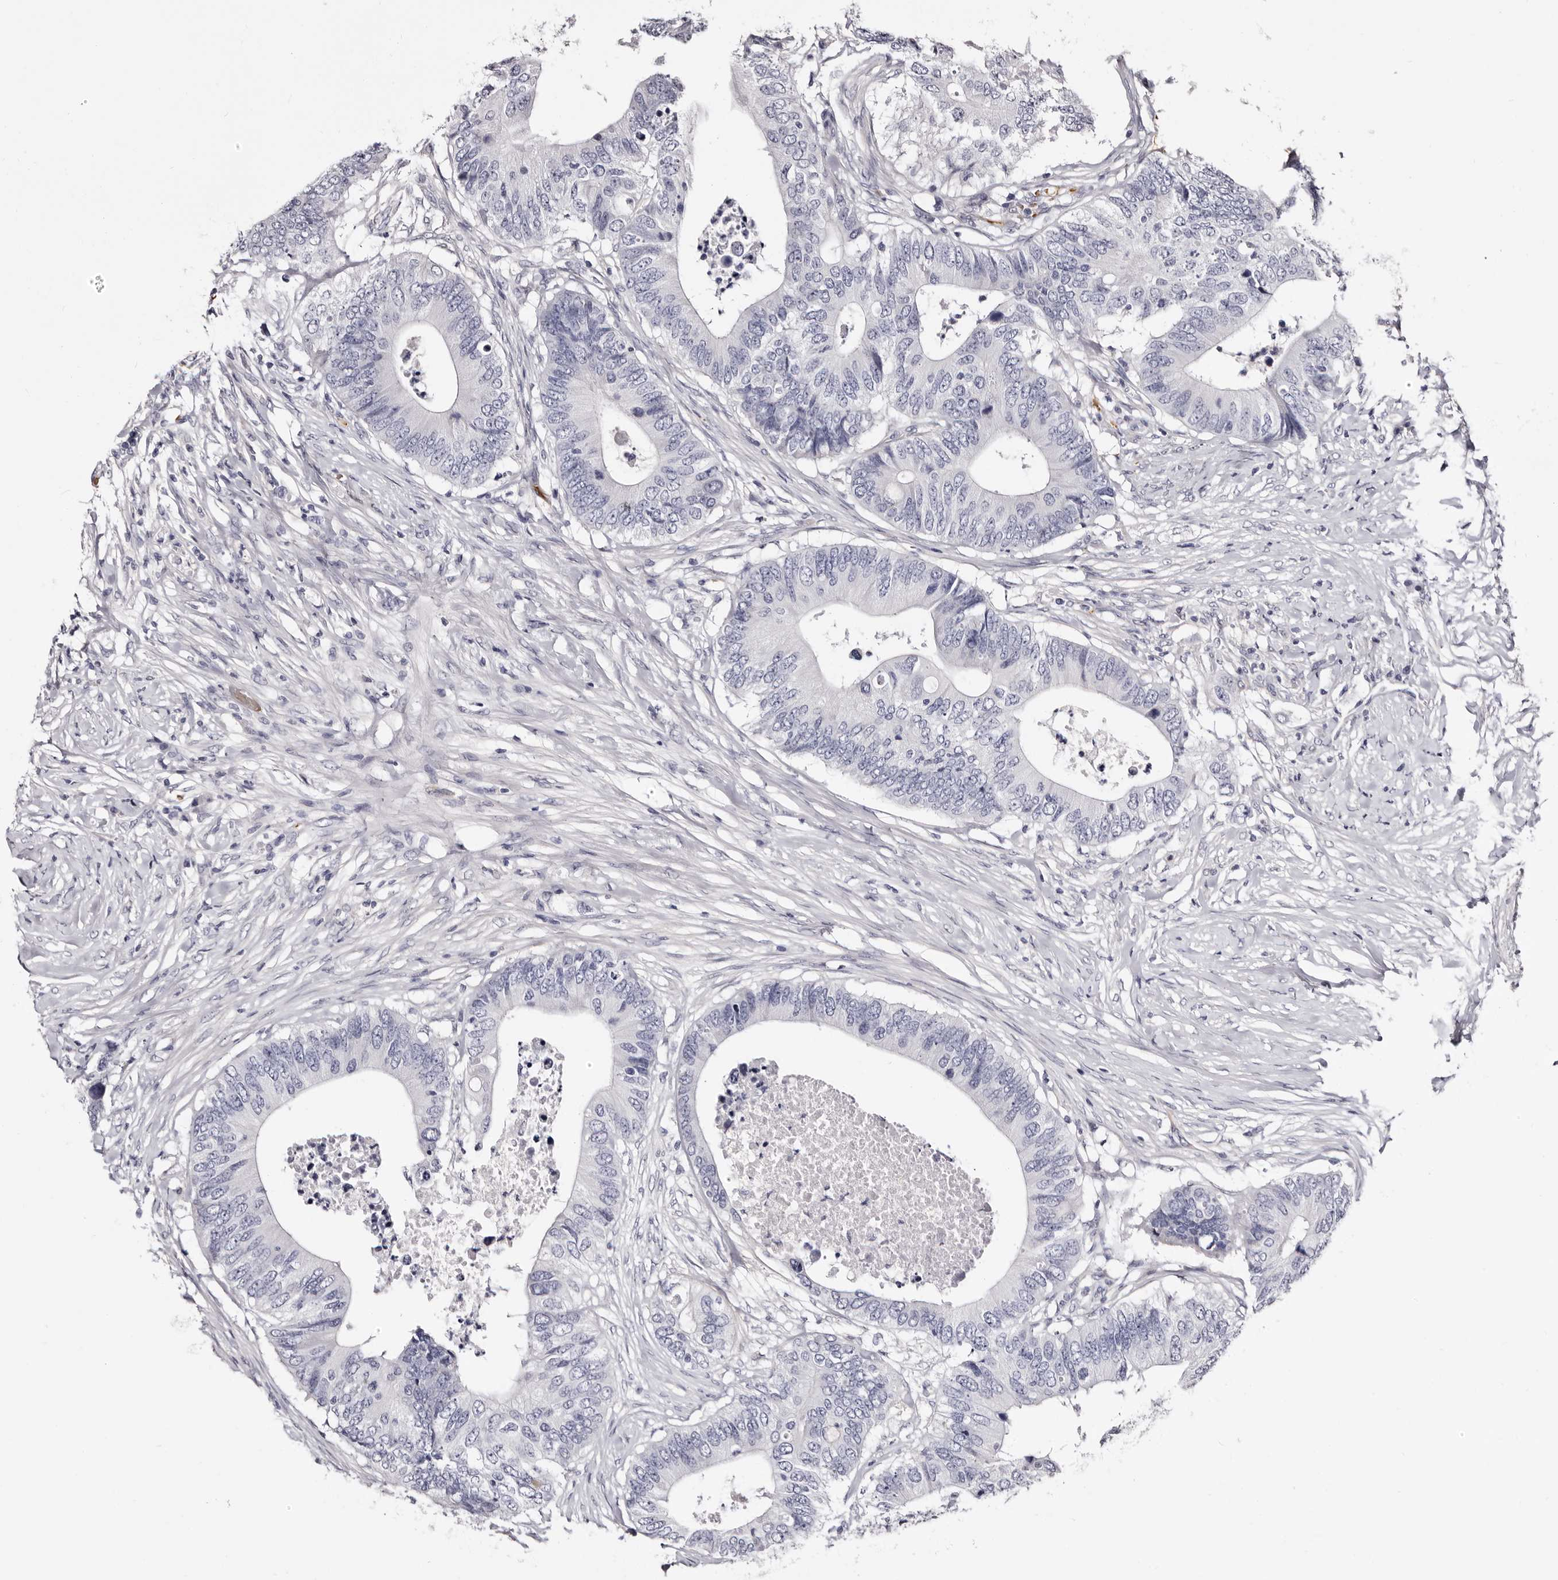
{"staining": {"intensity": "negative", "quantity": "none", "location": "none"}, "tissue": "colorectal cancer", "cell_type": "Tumor cells", "image_type": "cancer", "snomed": [{"axis": "morphology", "description": "Adenocarcinoma, NOS"}, {"axis": "topography", "description": "Colon"}], "caption": "Histopathology image shows no significant protein staining in tumor cells of adenocarcinoma (colorectal).", "gene": "BPGM", "patient": {"sex": "male", "age": 71}}